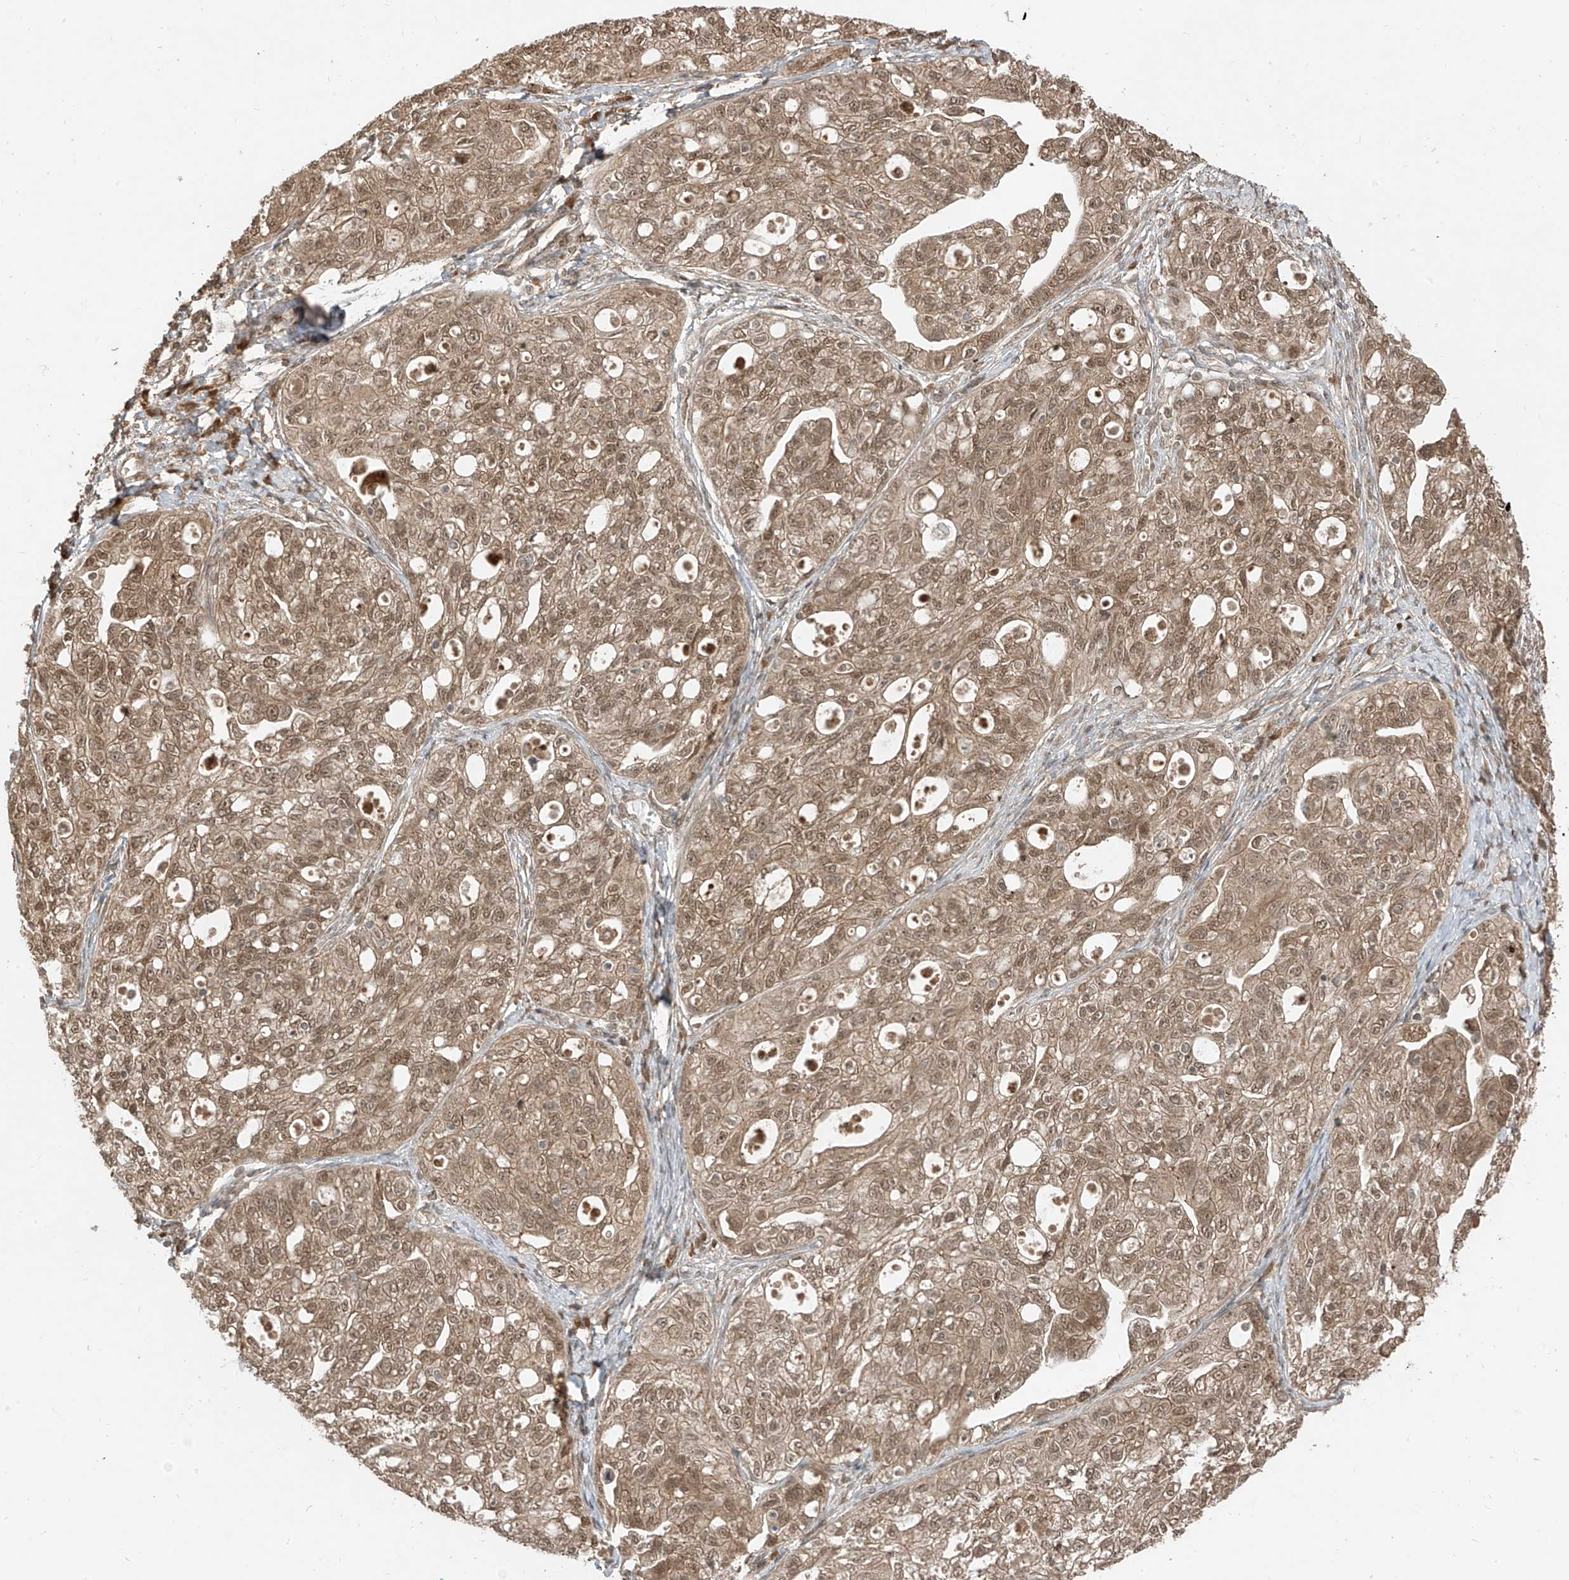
{"staining": {"intensity": "moderate", "quantity": ">75%", "location": "cytoplasmic/membranous,nuclear"}, "tissue": "ovarian cancer", "cell_type": "Tumor cells", "image_type": "cancer", "snomed": [{"axis": "morphology", "description": "Carcinoma, NOS"}, {"axis": "morphology", "description": "Cystadenocarcinoma, serous, NOS"}, {"axis": "topography", "description": "Ovary"}], "caption": "The photomicrograph displays staining of ovarian cancer, revealing moderate cytoplasmic/membranous and nuclear protein expression (brown color) within tumor cells.", "gene": "LCOR", "patient": {"sex": "female", "age": 69}}